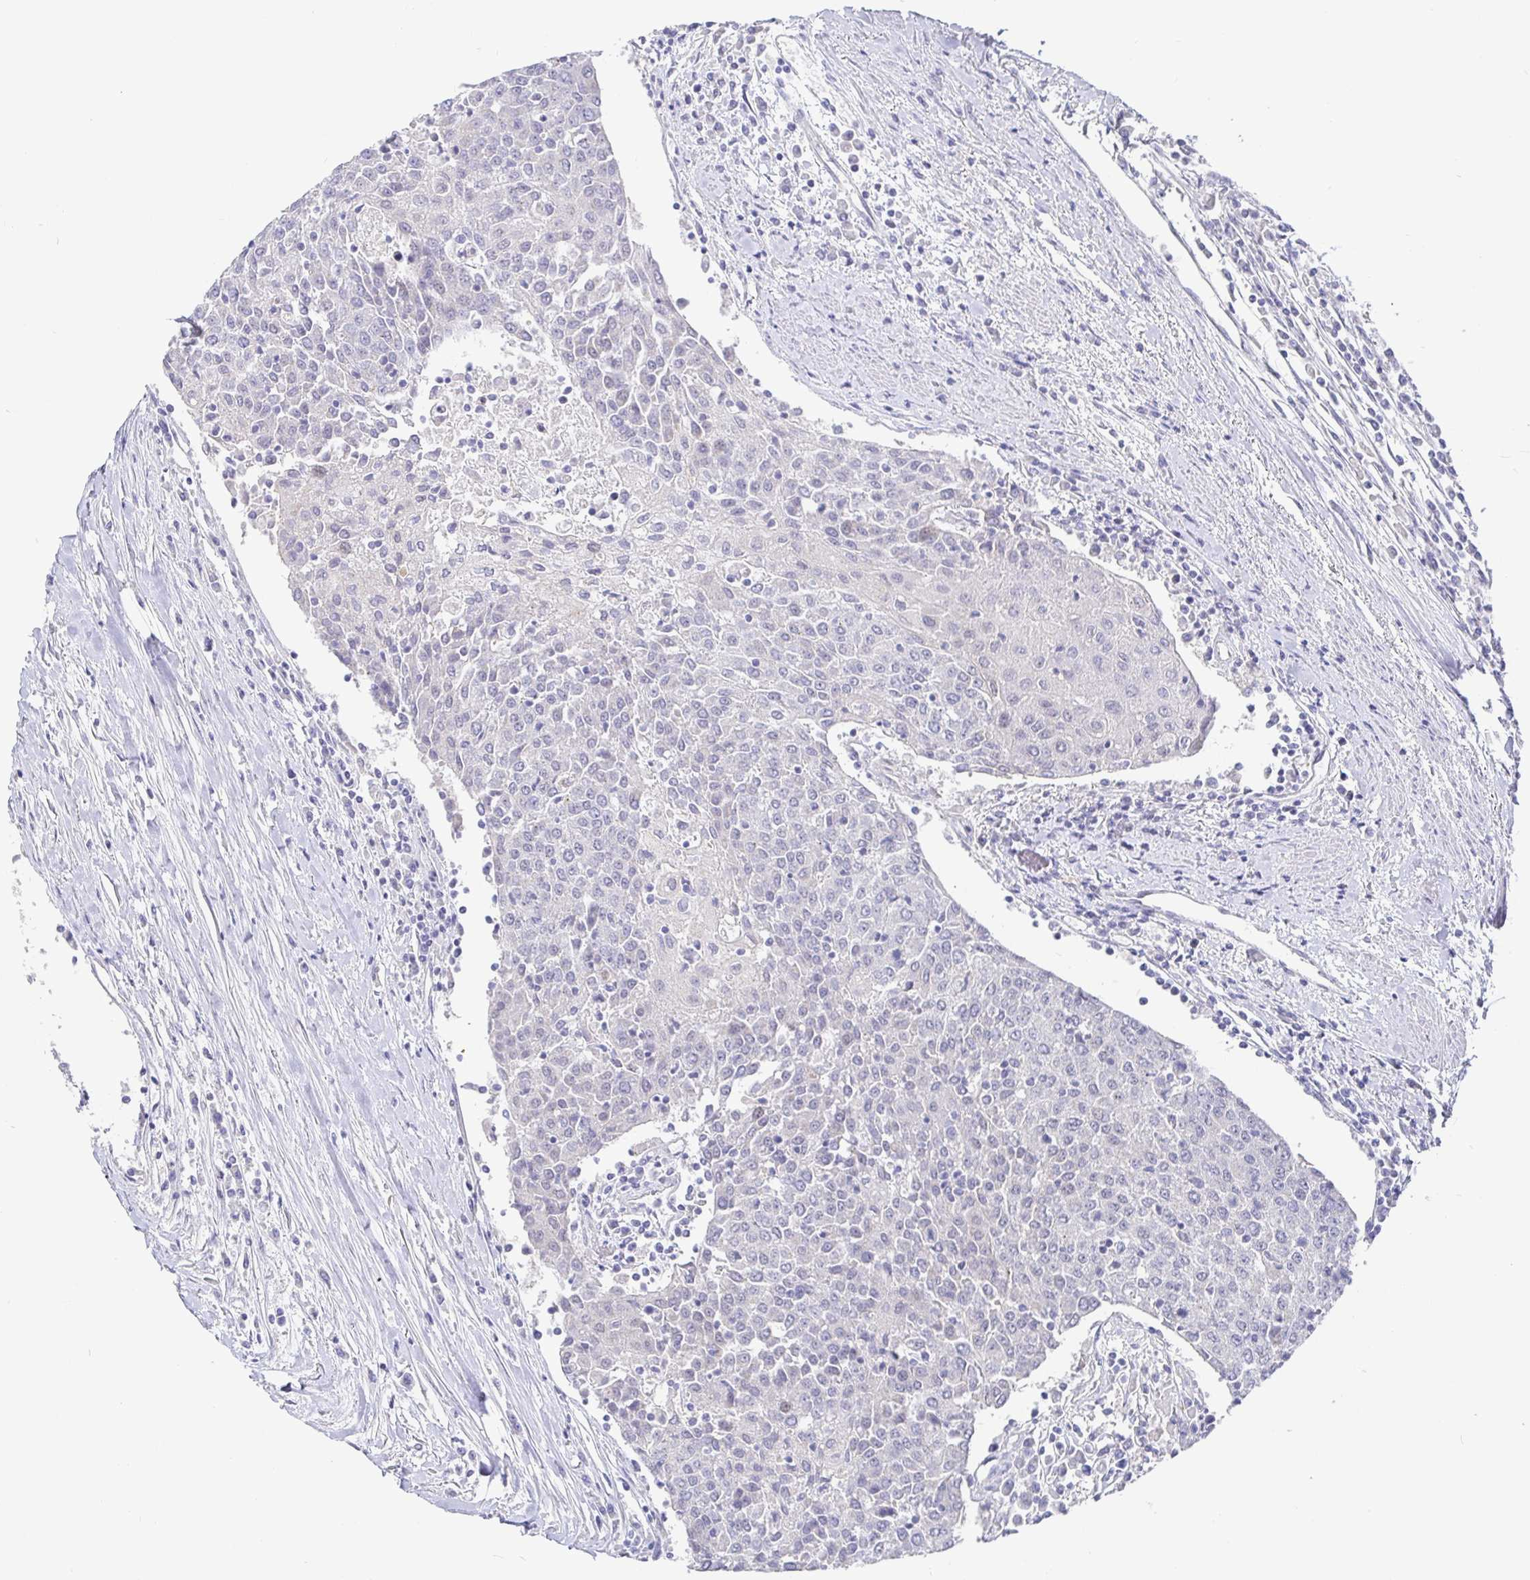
{"staining": {"intensity": "negative", "quantity": "none", "location": "none"}, "tissue": "urothelial cancer", "cell_type": "Tumor cells", "image_type": "cancer", "snomed": [{"axis": "morphology", "description": "Urothelial carcinoma, High grade"}, {"axis": "topography", "description": "Urinary bladder"}], "caption": "IHC histopathology image of neoplastic tissue: urothelial cancer stained with DAB displays no significant protein expression in tumor cells.", "gene": "CIT", "patient": {"sex": "female", "age": 85}}